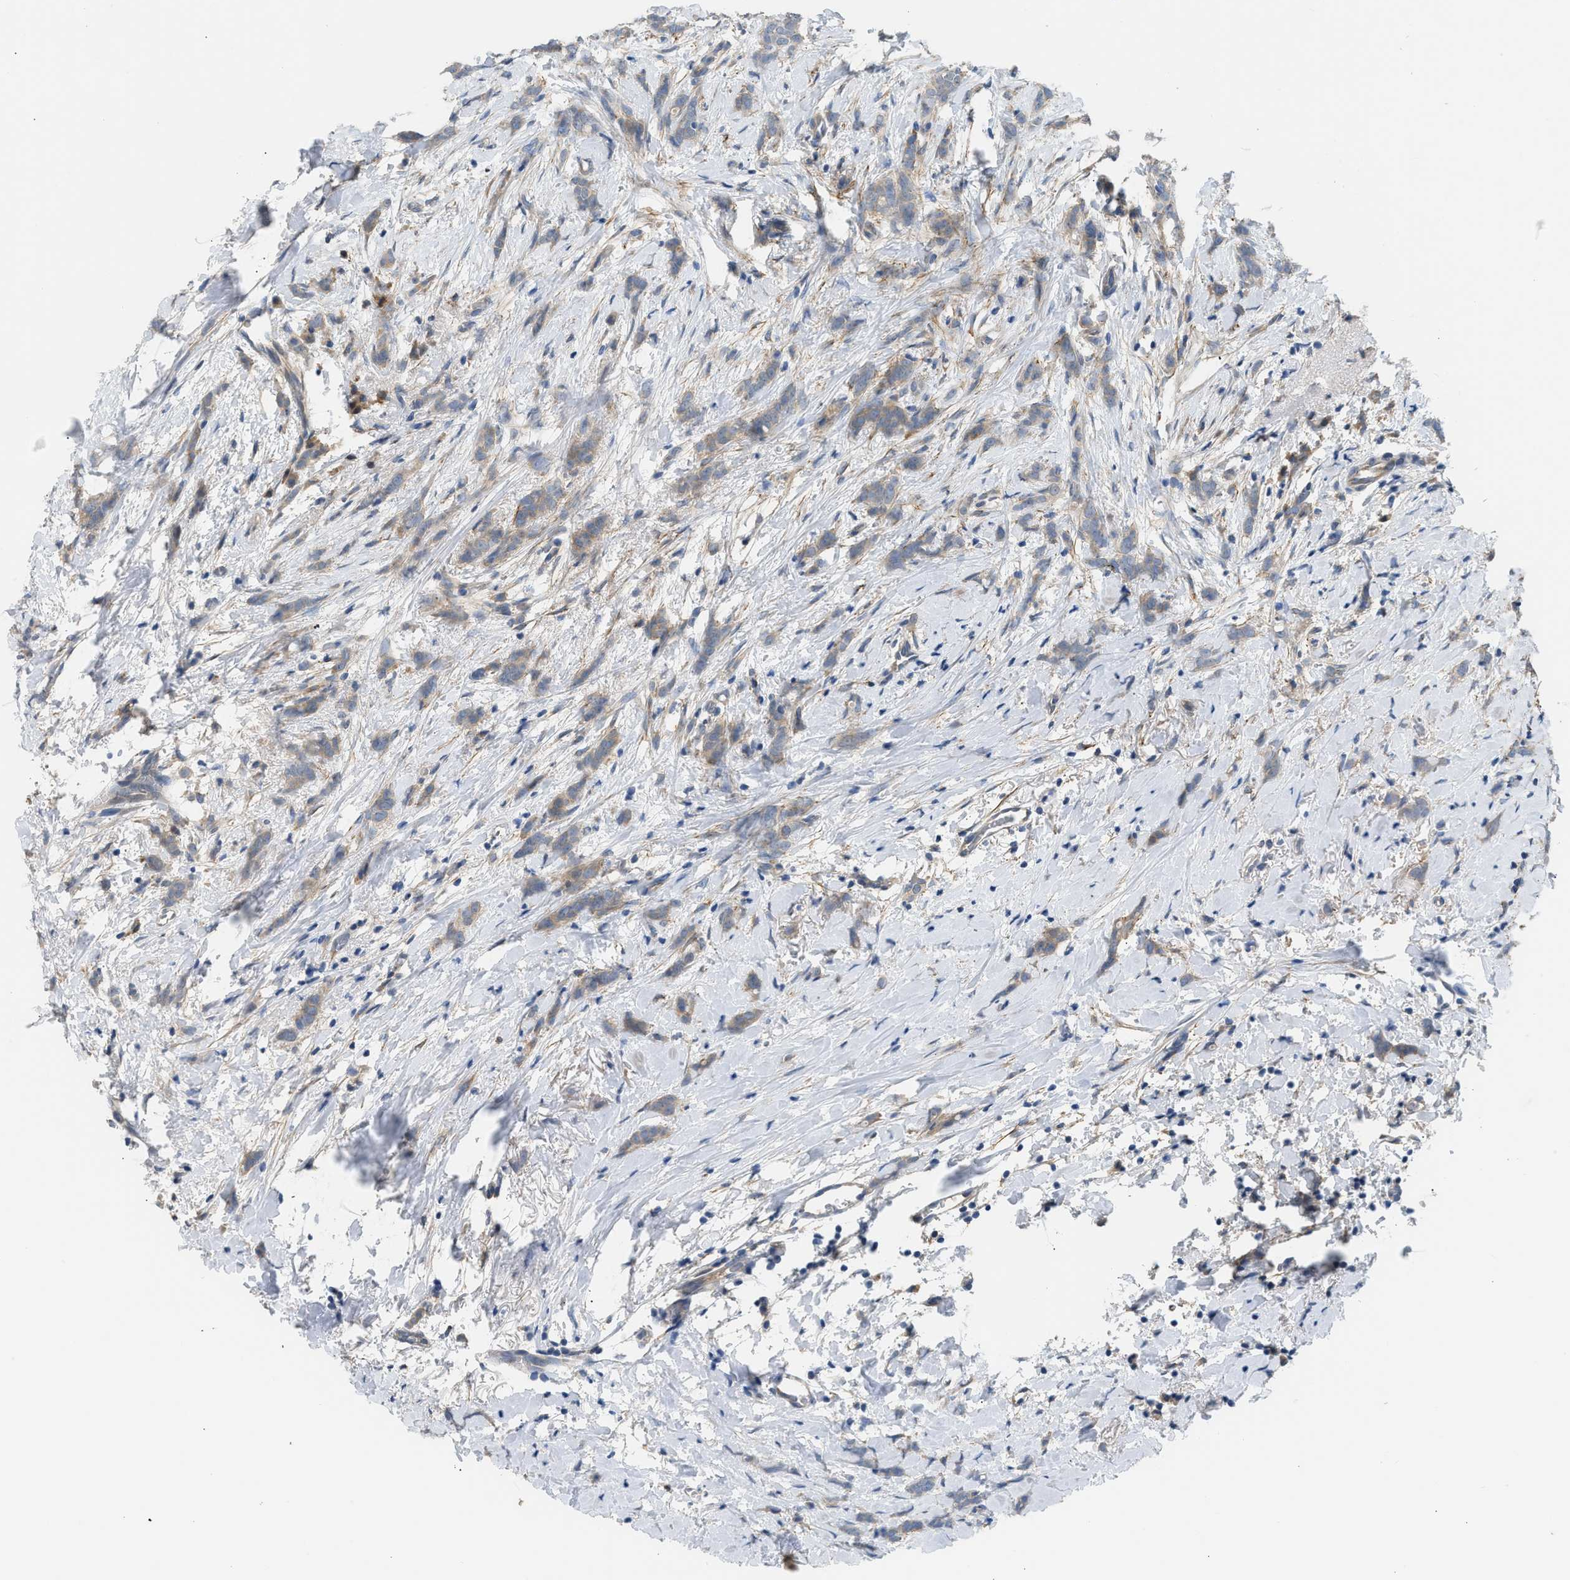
{"staining": {"intensity": "weak", "quantity": "25%-75%", "location": "cytoplasmic/membranous"}, "tissue": "breast cancer", "cell_type": "Tumor cells", "image_type": "cancer", "snomed": [{"axis": "morphology", "description": "Lobular carcinoma, in situ"}, {"axis": "morphology", "description": "Lobular carcinoma"}, {"axis": "topography", "description": "Breast"}], "caption": "Breast cancer (lobular carcinoma) tissue exhibits weak cytoplasmic/membranous positivity in about 25%-75% of tumor cells", "gene": "RHBDF2", "patient": {"sex": "female", "age": 41}}